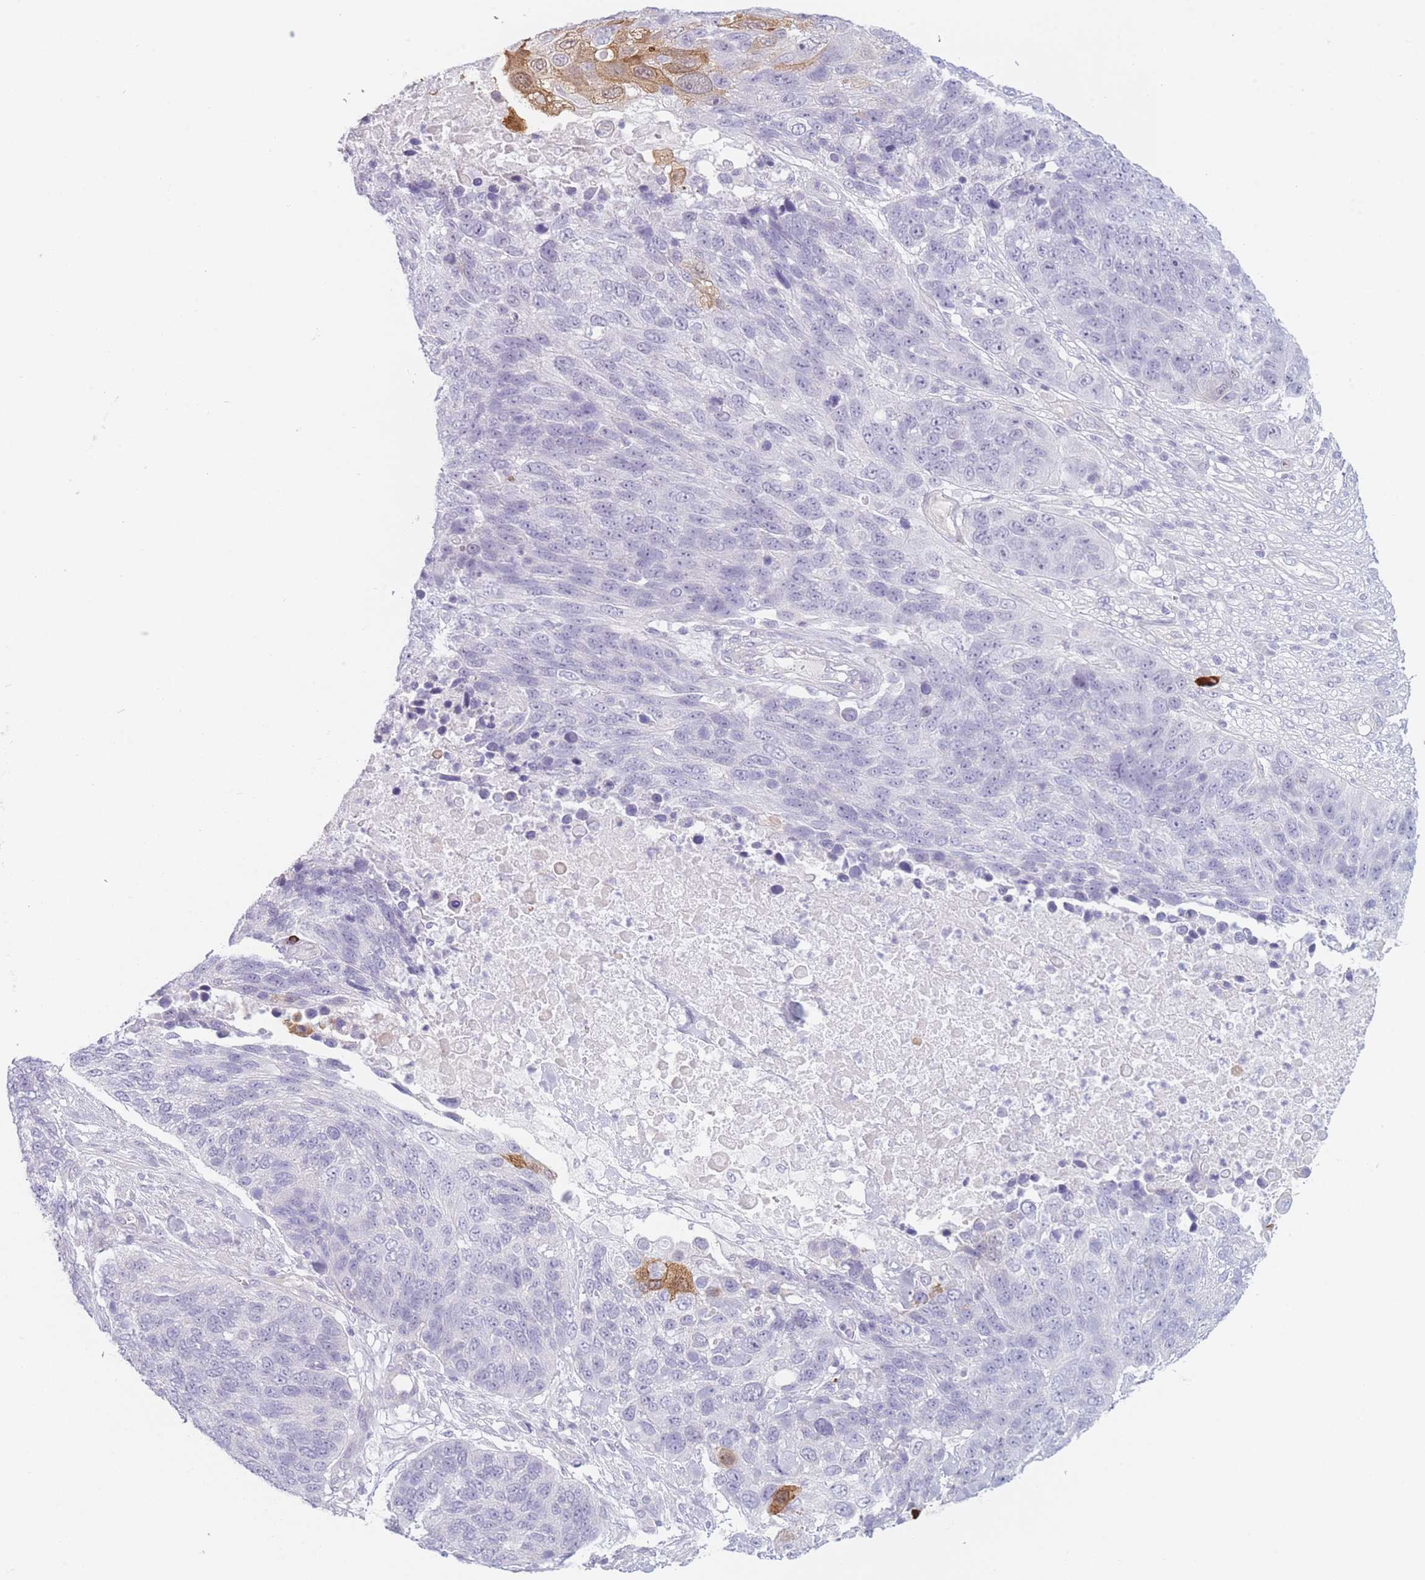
{"staining": {"intensity": "moderate", "quantity": "<25%", "location": "cytoplasmic/membranous"}, "tissue": "lung cancer", "cell_type": "Tumor cells", "image_type": "cancer", "snomed": [{"axis": "morphology", "description": "Normal tissue, NOS"}, {"axis": "morphology", "description": "Squamous cell carcinoma, NOS"}, {"axis": "topography", "description": "Lymph node"}, {"axis": "topography", "description": "Lung"}], "caption": "High-magnification brightfield microscopy of lung cancer stained with DAB (brown) and counterstained with hematoxylin (blue). tumor cells exhibit moderate cytoplasmic/membranous staining is identified in approximately<25% of cells. Immunohistochemistry (ihc) stains the protein in brown and the nuclei are stained blue.", "gene": "PLEKHG2", "patient": {"sex": "male", "age": 66}}